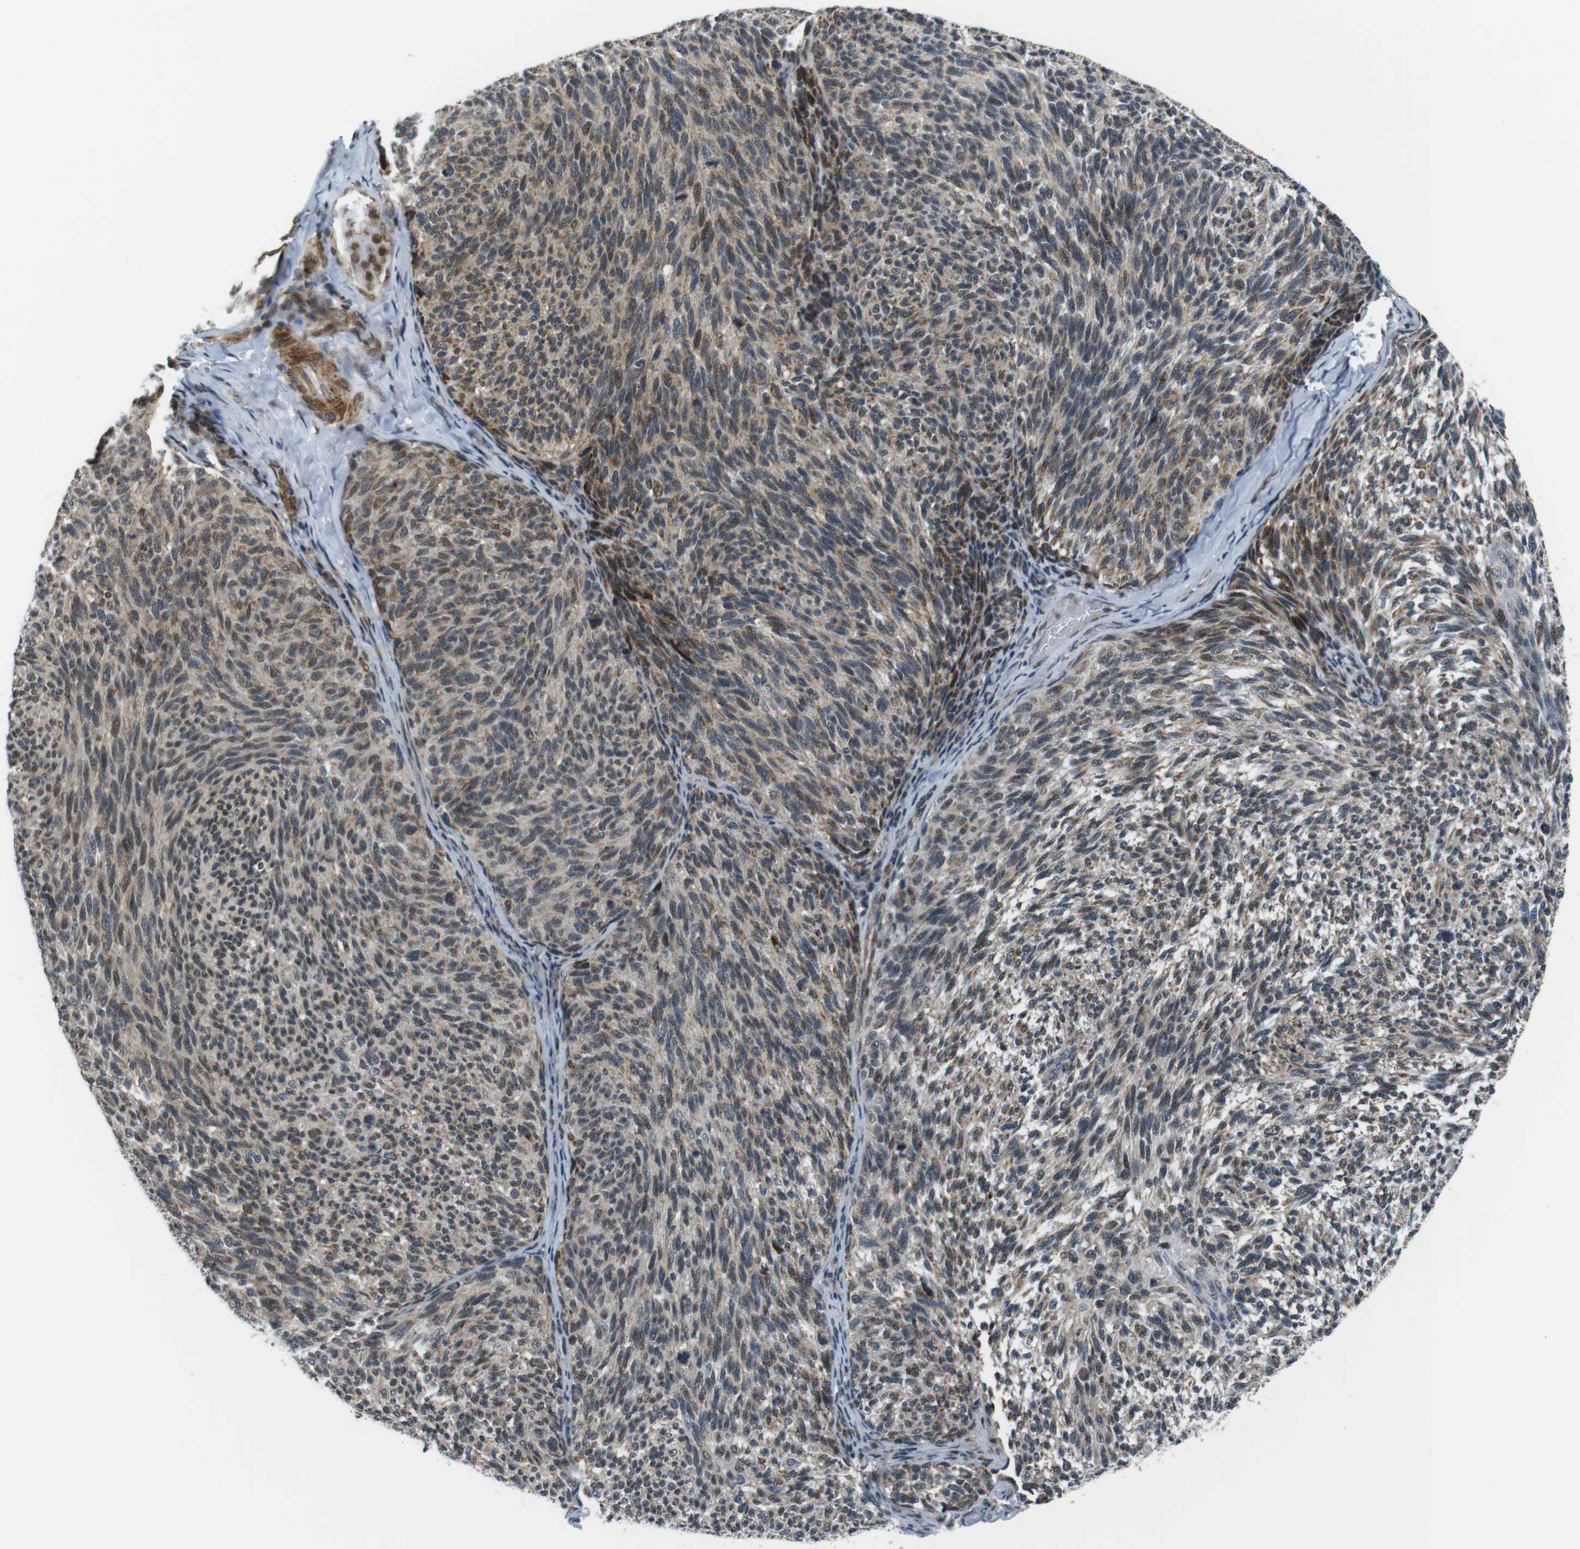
{"staining": {"intensity": "moderate", "quantity": "25%-75%", "location": "cytoplasmic/membranous,nuclear"}, "tissue": "melanoma", "cell_type": "Tumor cells", "image_type": "cancer", "snomed": [{"axis": "morphology", "description": "Malignant melanoma, NOS"}, {"axis": "topography", "description": "Skin"}], "caption": "DAB immunohistochemical staining of human malignant melanoma reveals moderate cytoplasmic/membranous and nuclear protein expression in about 25%-75% of tumor cells. The protein is stained brown, and the nuclei are stained in blue (DAB (3,3'-diaminobenzidine) IHC with brightfield microscopy, high magnification).", "gene": "USP7", "patient": {"sex": "female", "age": 73}}